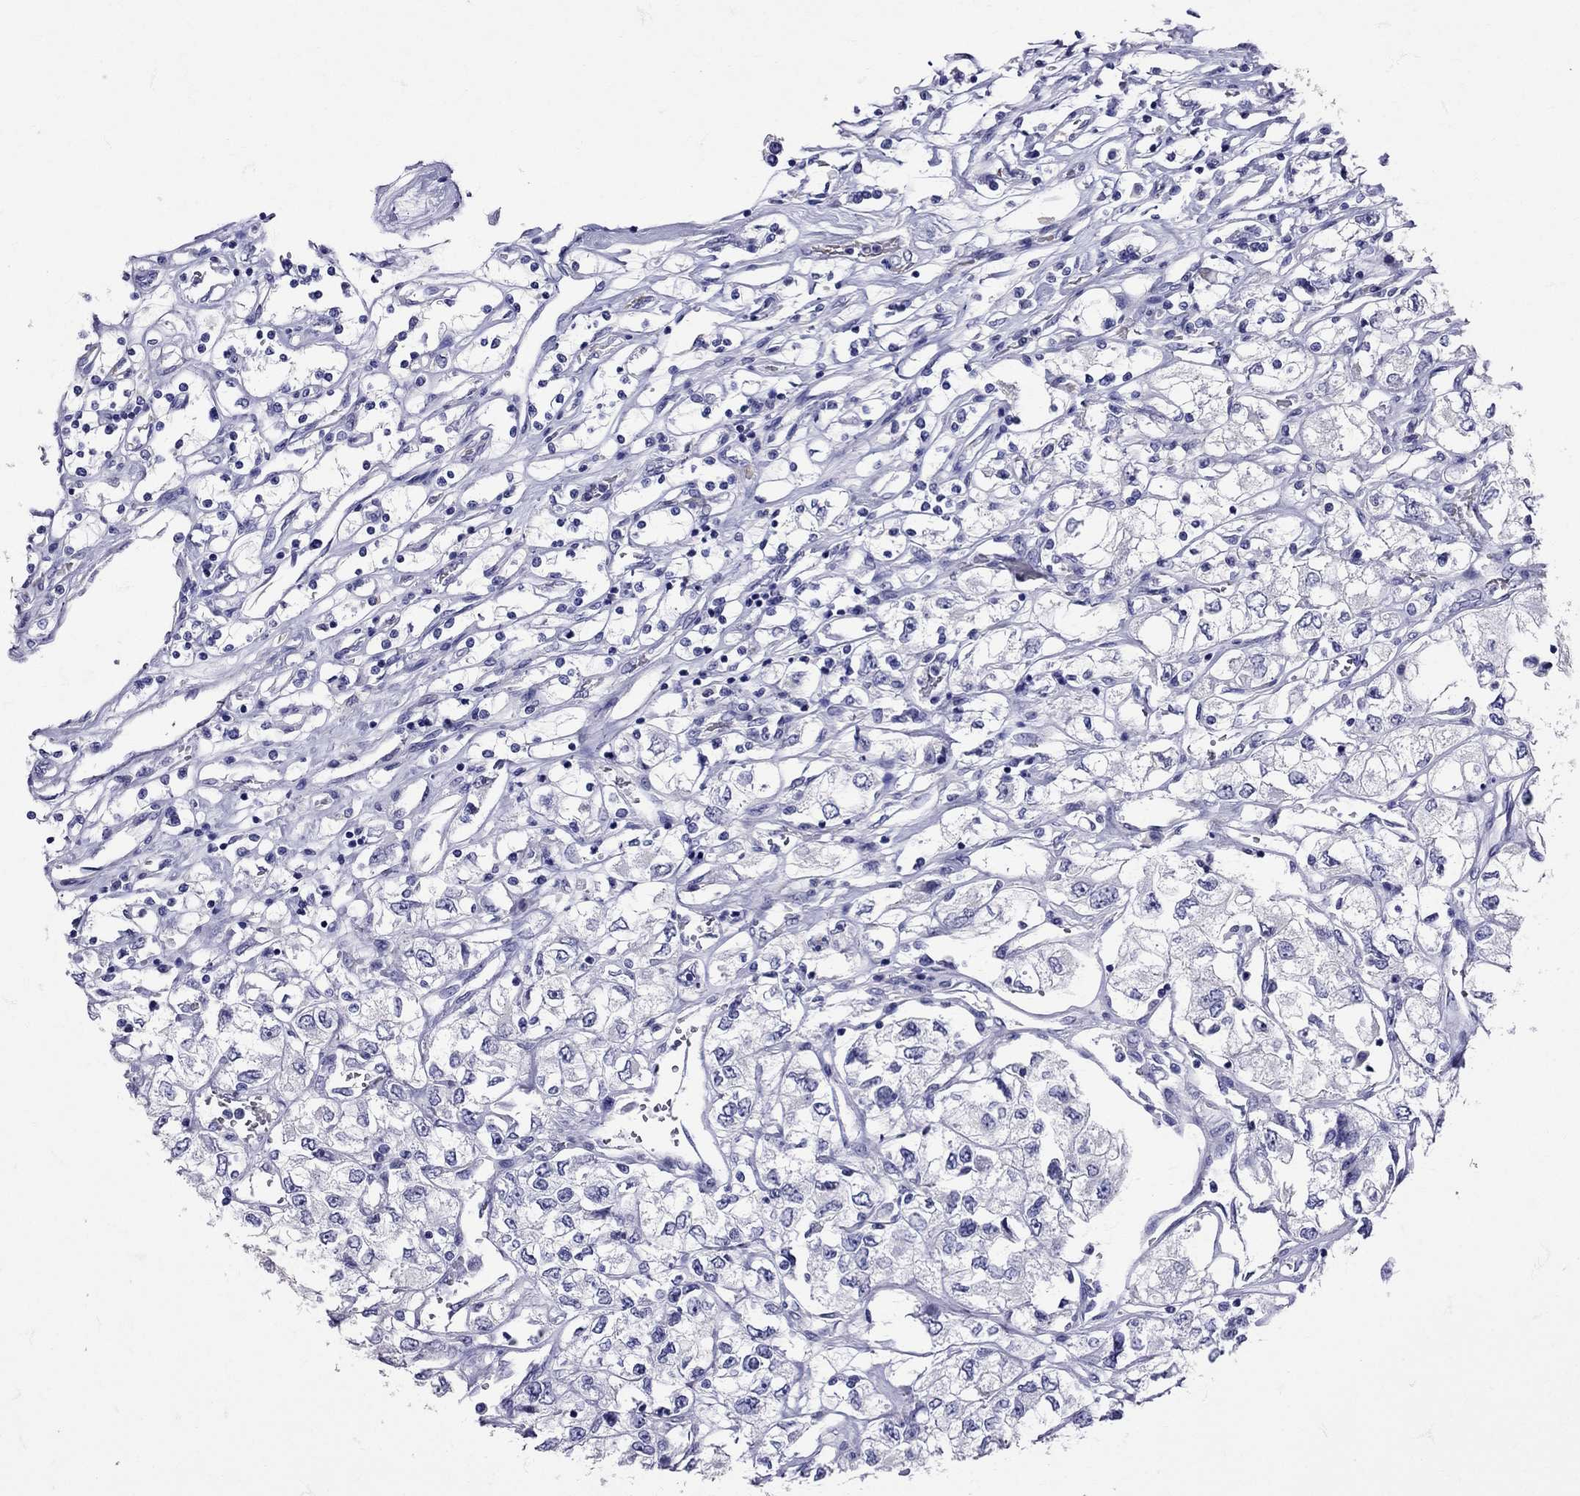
{"staining": {"intensity": "negative", "quantity": "none", "location": "none"}, "tissue": "renal cancer", "cell_type": "Tumor cells", "image_type": "cancer", "snomed": [{"axis": "morphology", "description": "Adenocarcinoma, NOS"}, {"axis": "topography", "description": "Kidney"}], "caption": "Renal adenocarcinoma was stained to show a protein in brown. There is no significant staining in tumor cells.", "gene": "TBR1", "patient": {"sex": "female", "age": 59}}